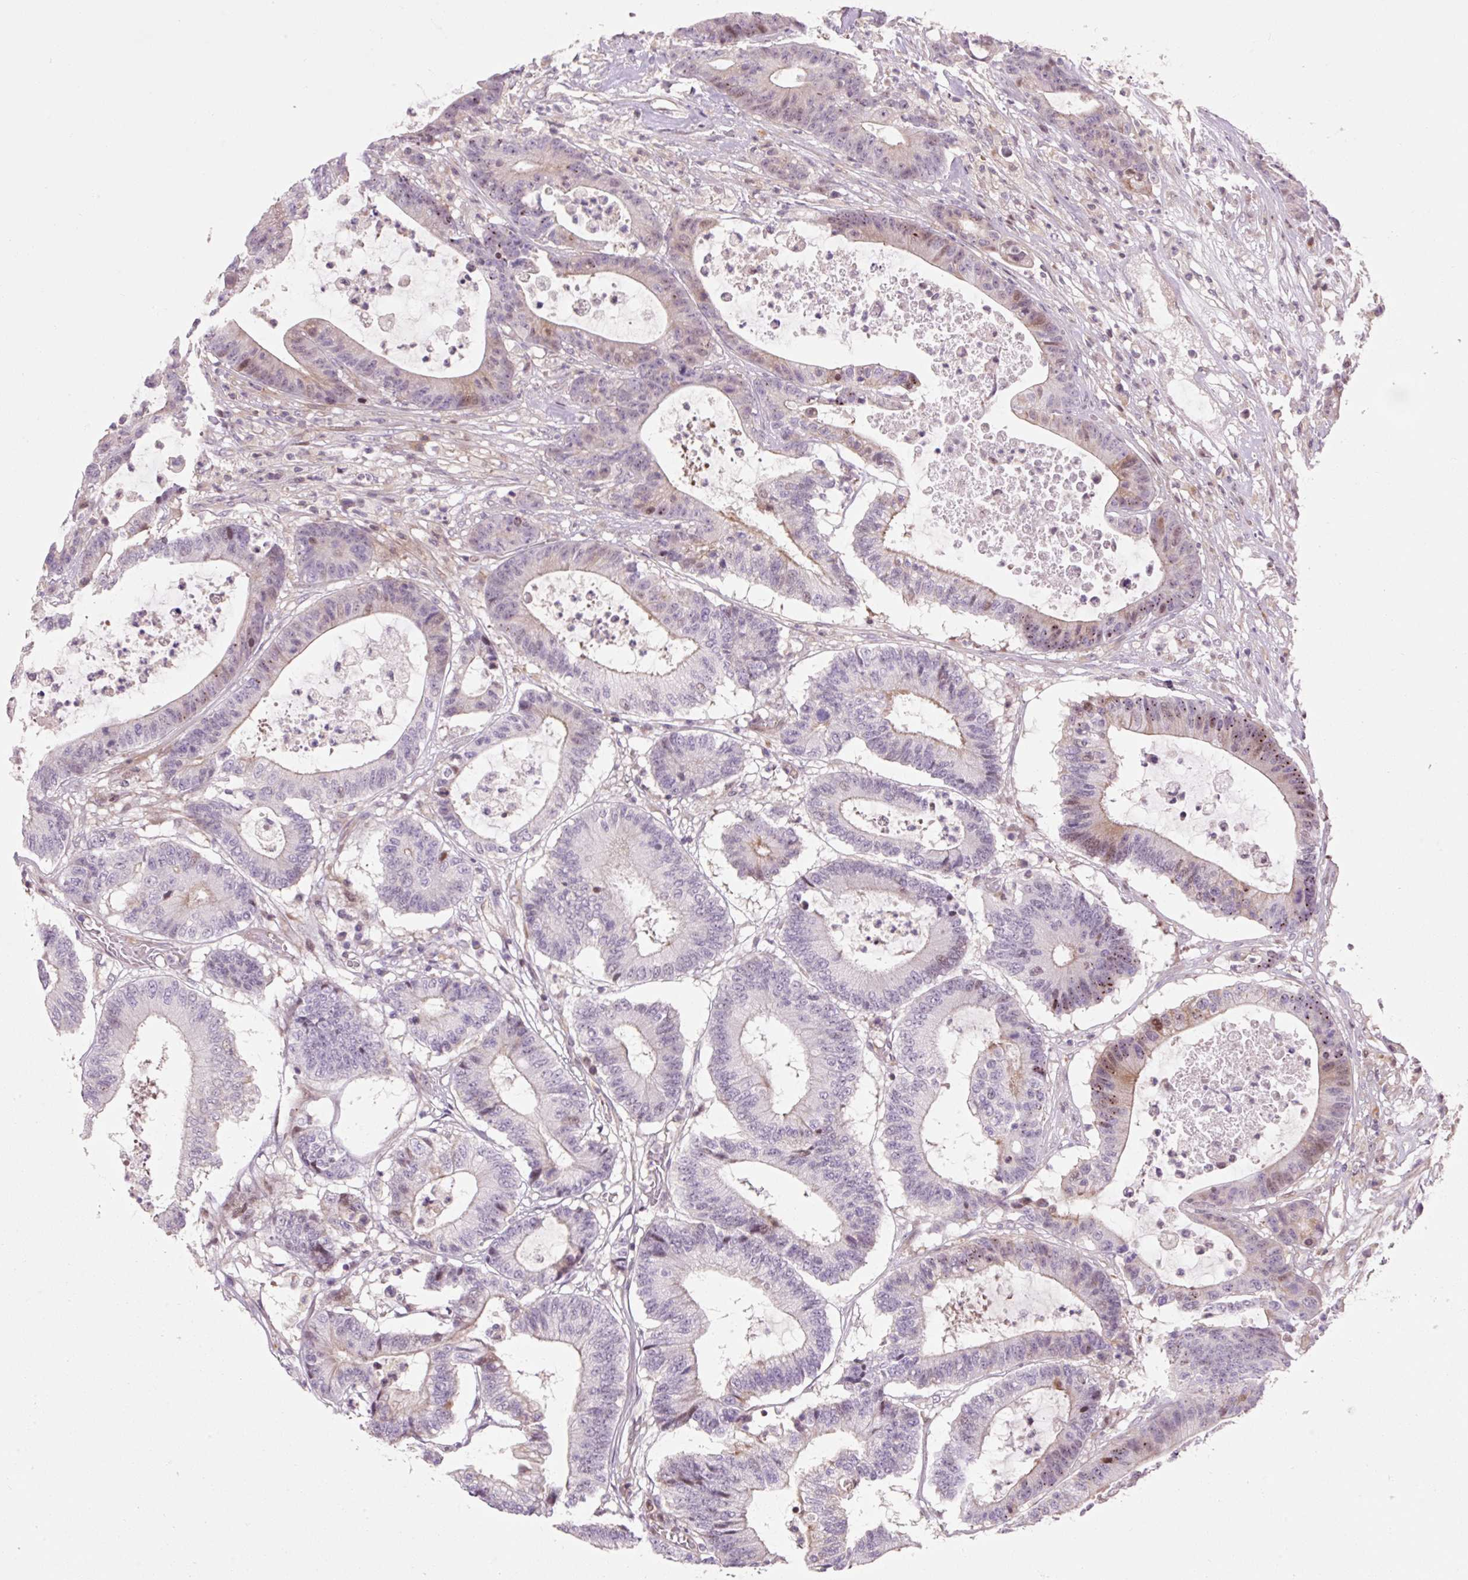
{"staining": {"intensity": "moderate", "quantity": "<25%", "location": "cytoplasmic/membranous,nuclear"}, "tissue": "colorectal cancer", "cell_type": "Tumor cells", "image_type": "cancer", "snomed": [{"axis": "morphology", "description": "Adenocarcinoma, NOS"}, {"axis": "topography", "description": "Colon"}], "caption": "Immunohistochemical staining of human colorectal adenocarcinoma exhibits low levels of moderate cytoplasmic/membranous and nuclear expression in approximately <25% of tumor cells.", "gene": "ZNF552", "patient": {"sex": "female", "age": 84}}